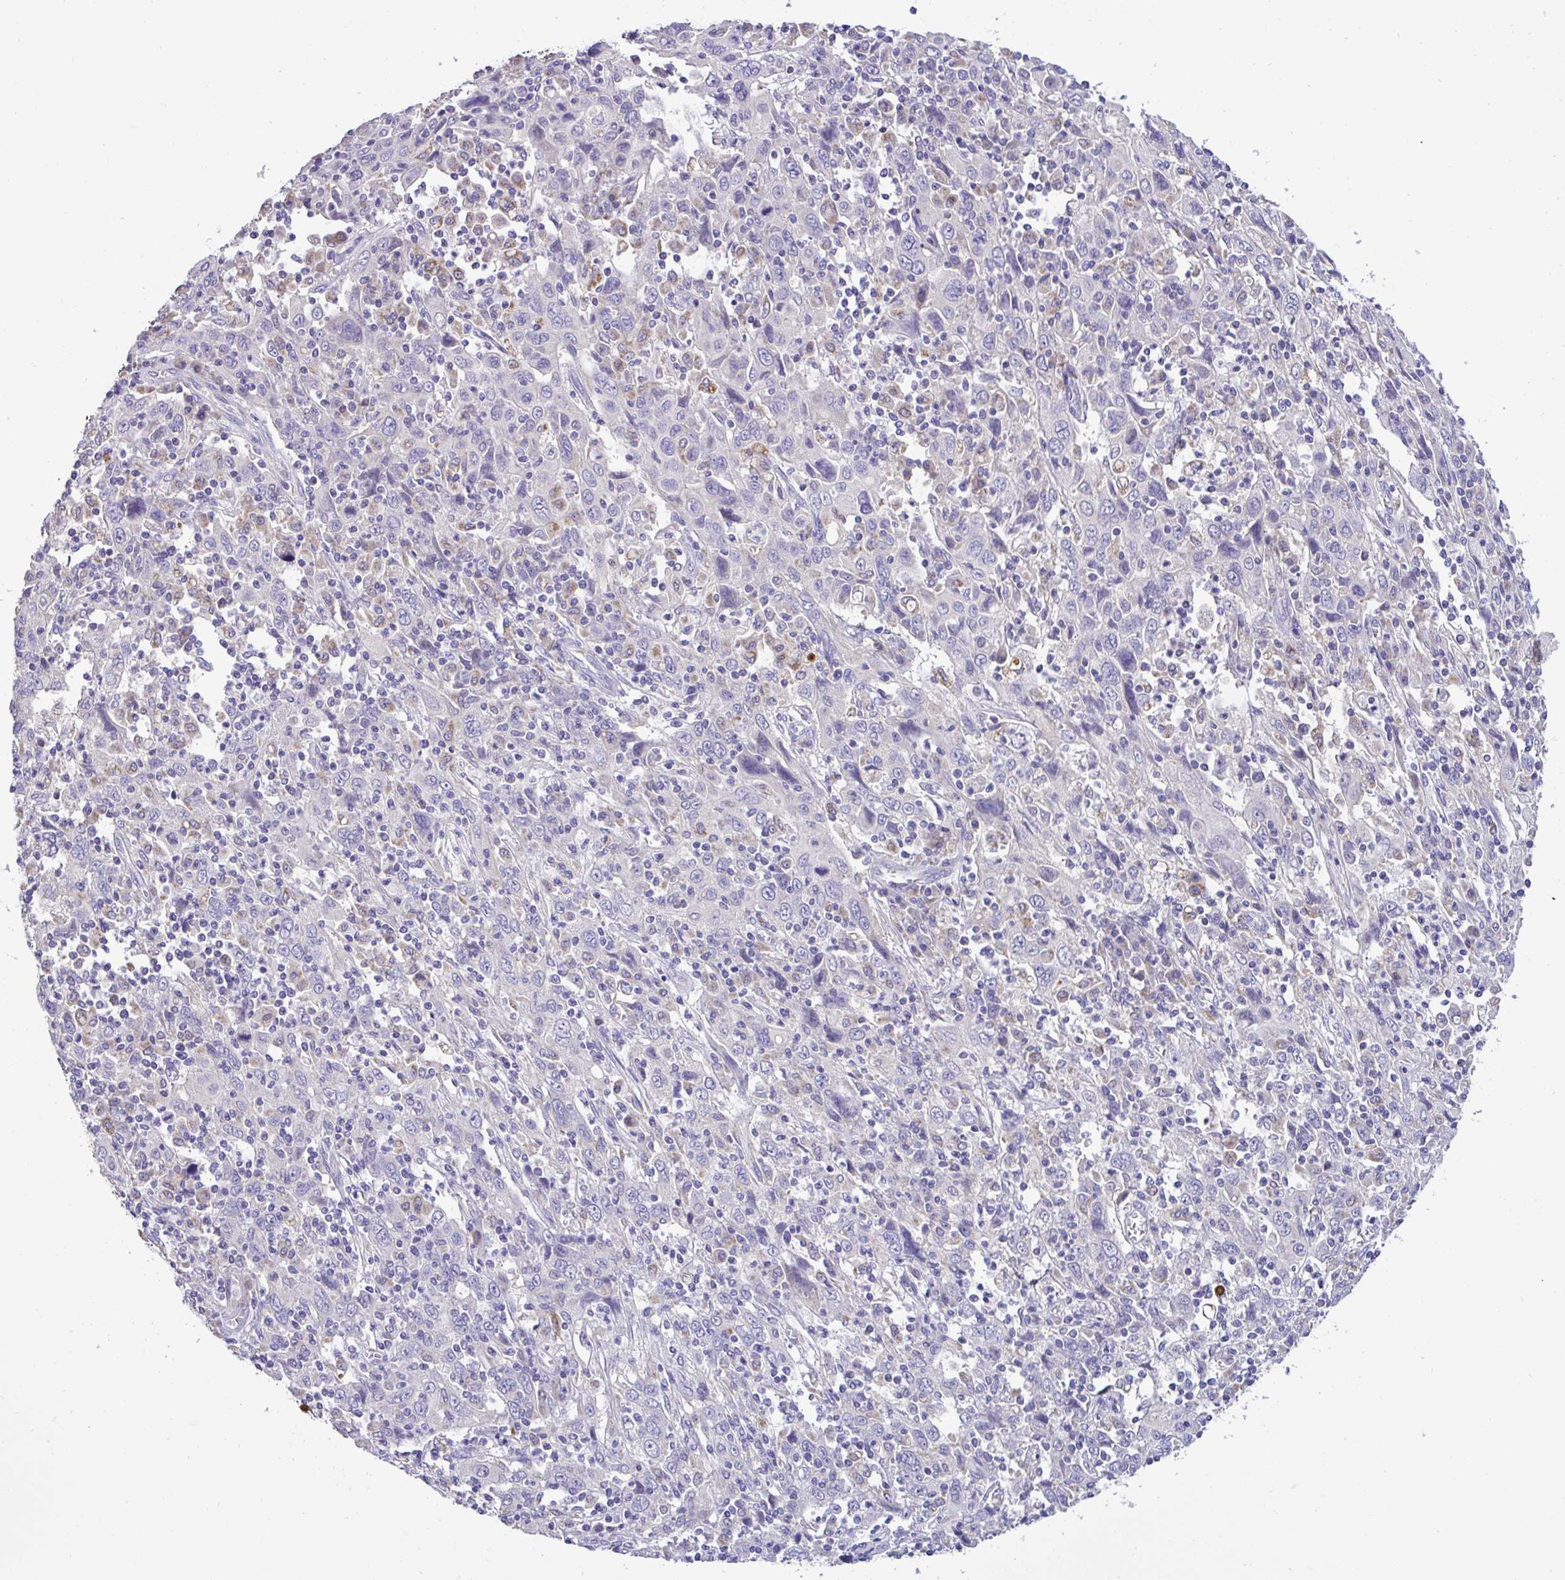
{"staining": {"intensity": "negative", "quantity": "none", "location": "none"}, "tissue": "cervical cancer", "cell_type": "Tumor cells", "image_type": "cancer", "snomed": [{"axis": "morphology", "description": "Squamous cell carcinoma, NOS"}, {"axis": "topography", "description": "Cervix"}], "caption": "Tumor cells show no significant protein positivity in cervical cancer (squamous cell carcinoma). (DAB (3,3'-diaminobenzidine) IHC, high magnification).", "gene": "ST8SIA2", "patient": {"sex": "female", "age": 46}}